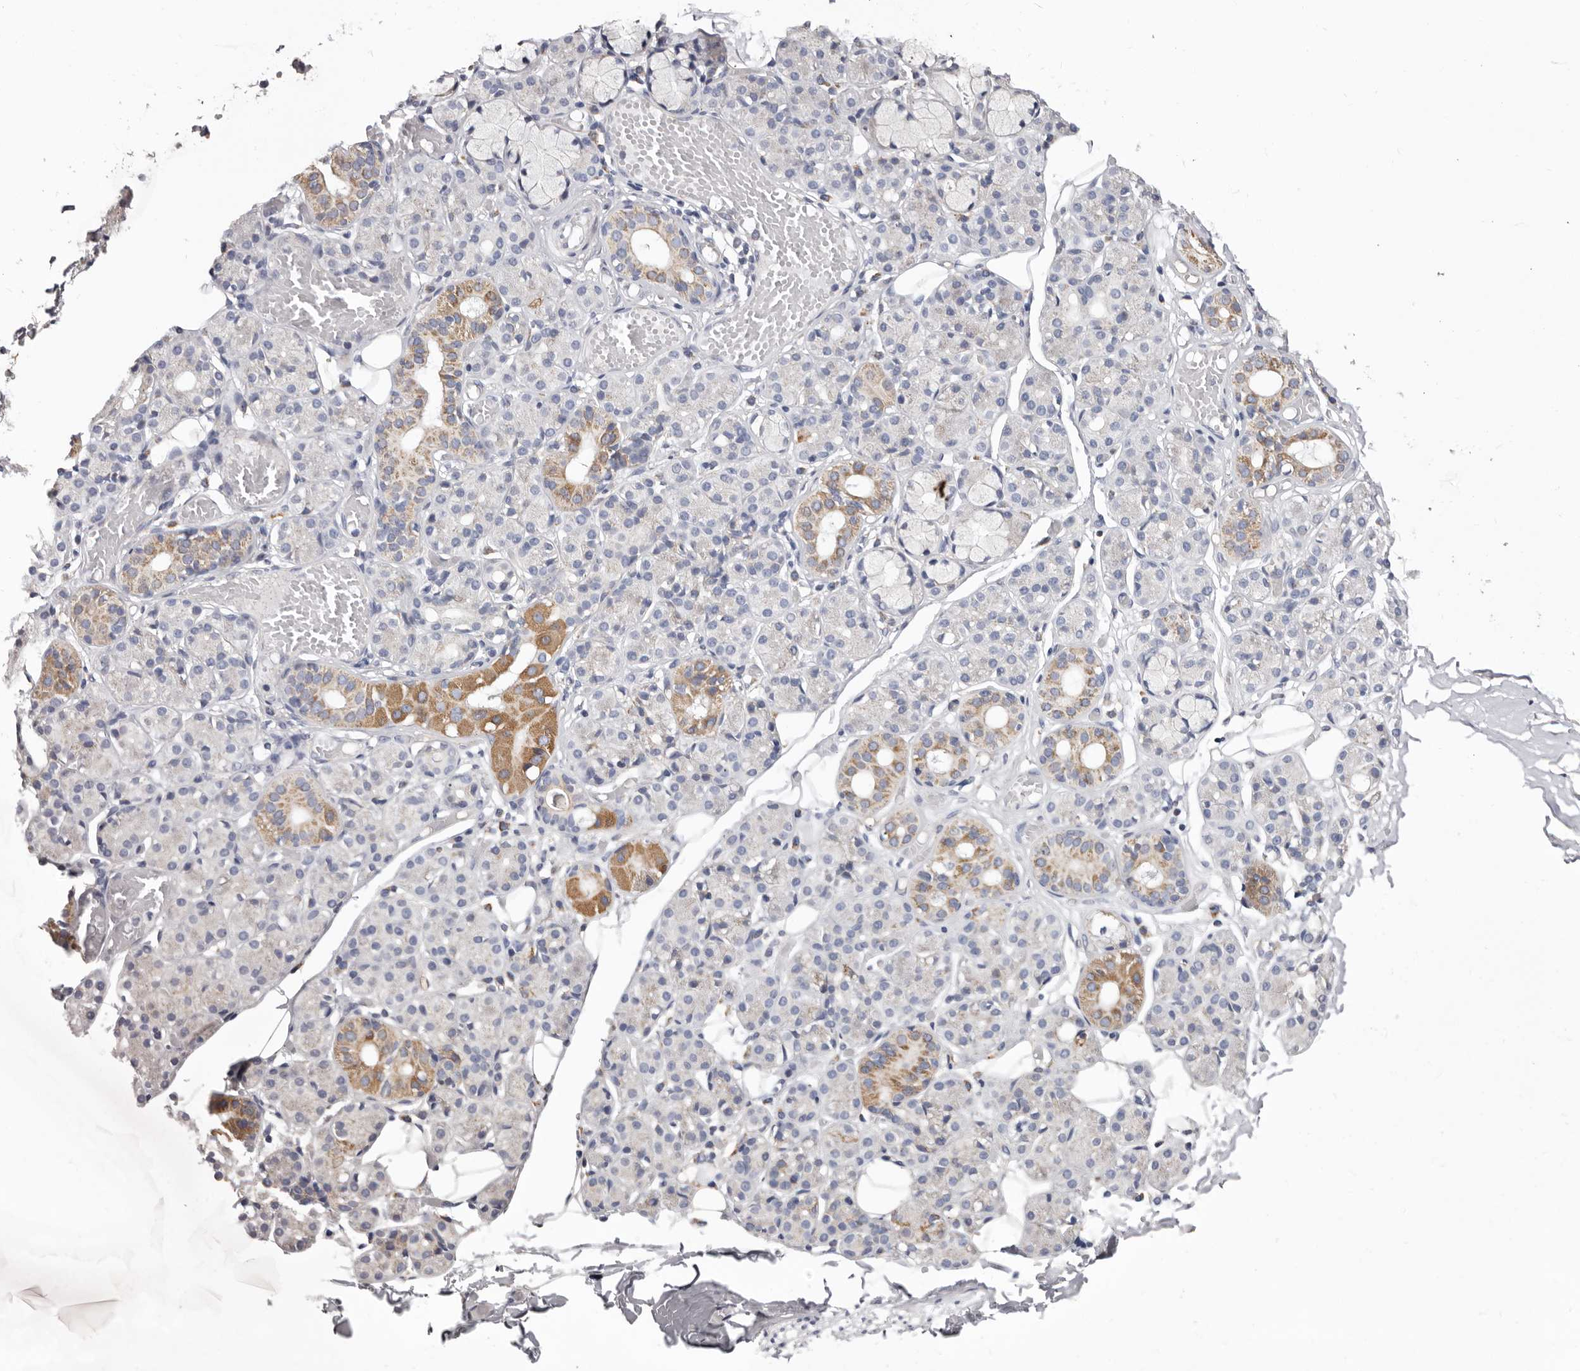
{"staining": {"intensity": "moderate", "quantity": "<25%", "location": "cytoplasmic/membranous"}, "tissue": "salivary gland", "cell_type": "Glandular cells", "image_type": "normal", "snomed": [{"axis": "morphology", "description": "Normal tissue, NOS"}, {"axis": "topography", "description": "Salivary gland"}], "caption": "Protein staining of normal salivary gland demonstrates moderate cytoplasmic/membranous positivity in about <25% of glandular cells. Ihc stains the protein of interest in brown and the nuclei are stained blue.", "gene": "RSPO2", "patient": {"sex": "male", "age": 63}}